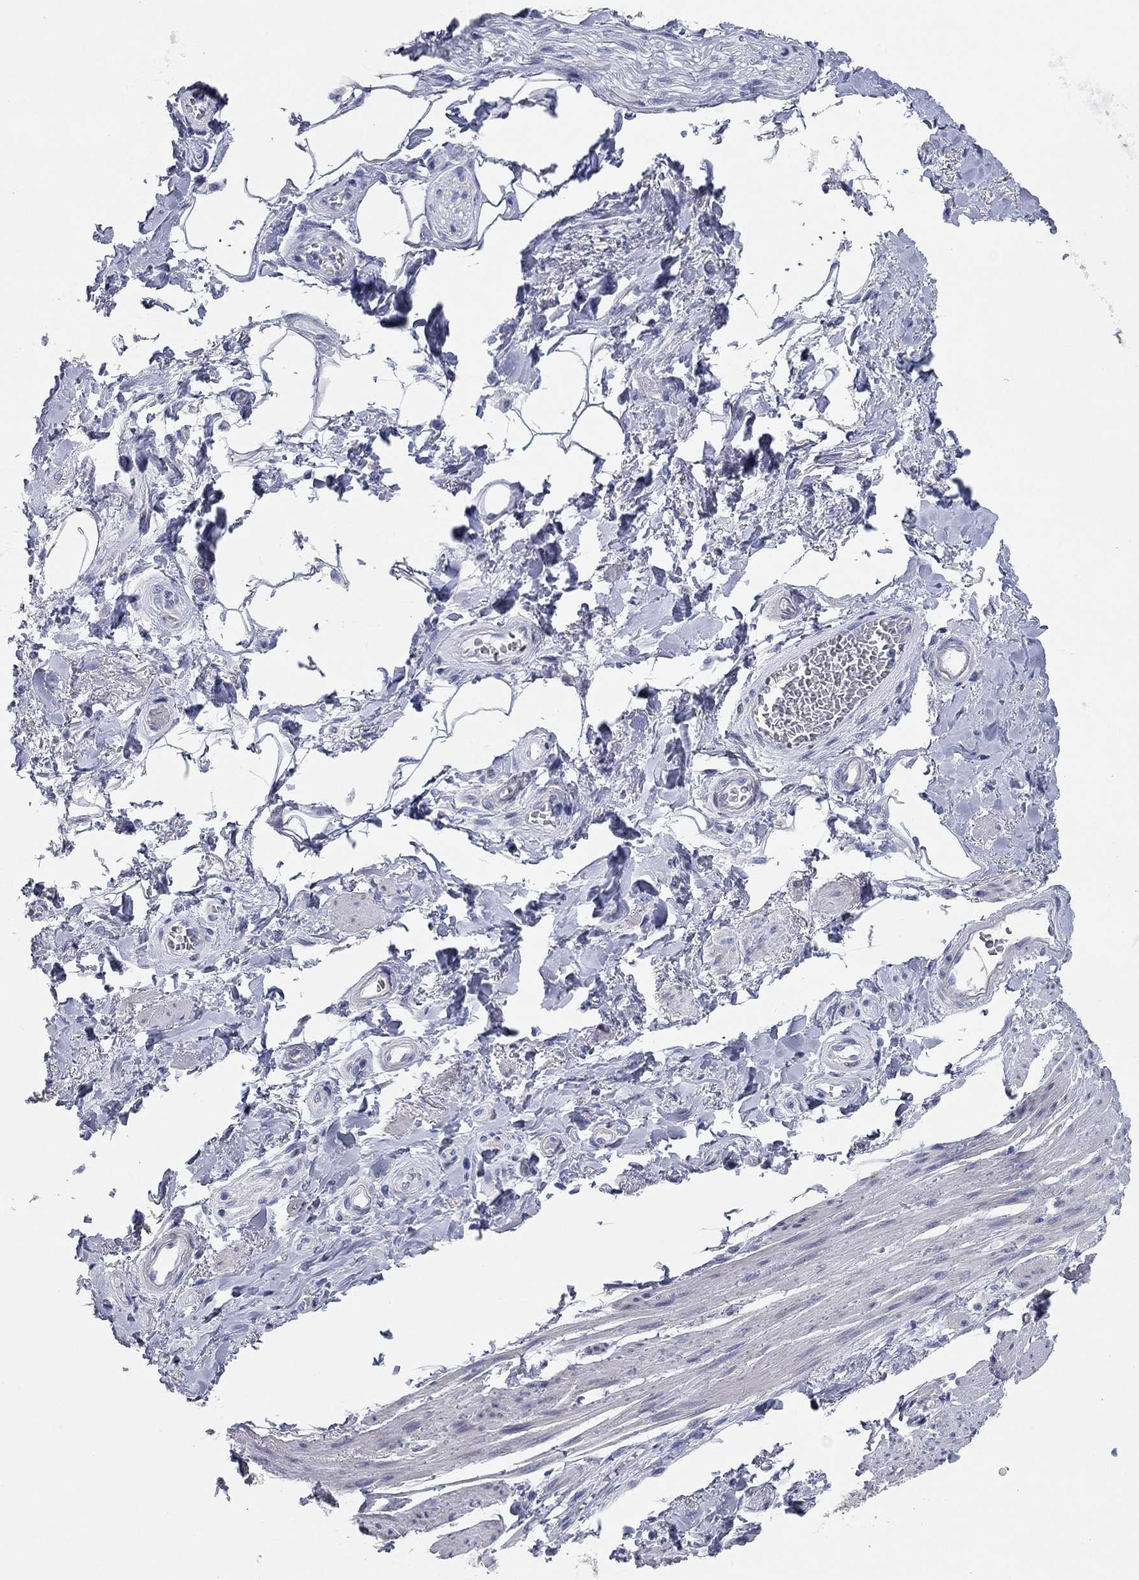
{"staining": {"intensity": "negative", "quantity": "none", "location": "none"}, "tissue": "adipose tissue", "cell_type": "Adipocytes", "image_type": "normal", "snomed": [{"axis": "morphology", "description": "Normal tissue, NOS"}, {"axis": "topography", "description": "Skeletal muscle"}, {"axis": "topography", "description": "Anal"}, {"axis": "topography", "description": "Peripheral nerve tissue"}], "caption": "A high-resolution image shows immunohistochemistry (IHC) staining of normal adipose tissue, which exhibits no significant positivity in adipocytes.", "gene": "CHI3L2", "patient": {"sex": "male", "age": 53}}